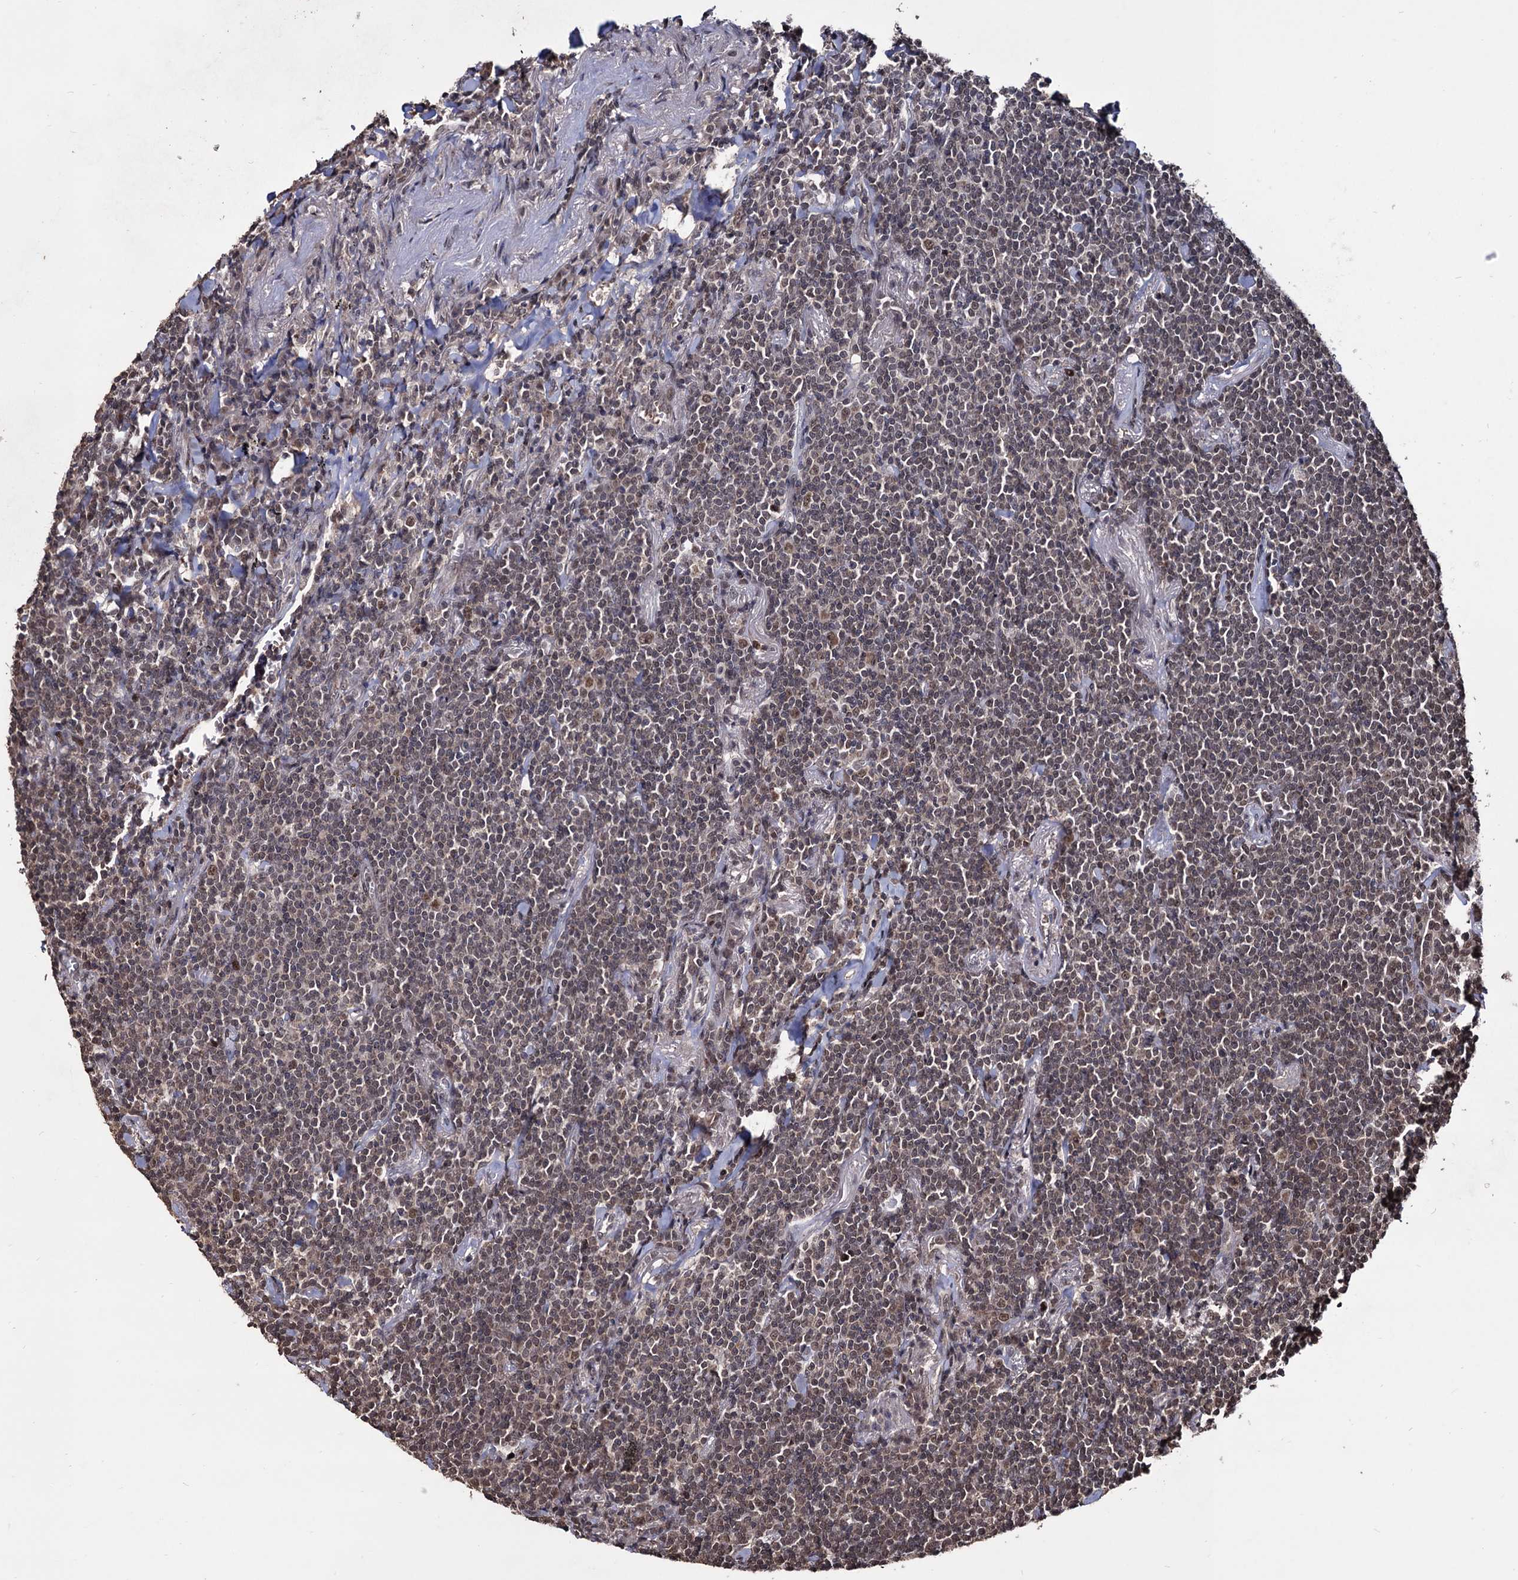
{"staining": {"intensity": "moderate", "quantity": "<25%", "location": "nuclear"}, "tissue": "lymphoma", "cell_type": "Tumor cells", "image_type": "cancer", "snomed": [{"axis": "morphology", "description": "Malignant lymphoma, non-Hodgkin's type, Low grade"}, {"axis": "topography", "description": "Lung"}], "caption": "A micrograph of malignant lymphoma, non-Hodgkin's type (low-grade) stained for a protein exhibits moderate nuclear brown staining in tumor cells. (brown staining indicates protein expression, while blue staining denotes nuclei).", "gene": "KLF5", "patient": {"sex": "female", "age": 71}}